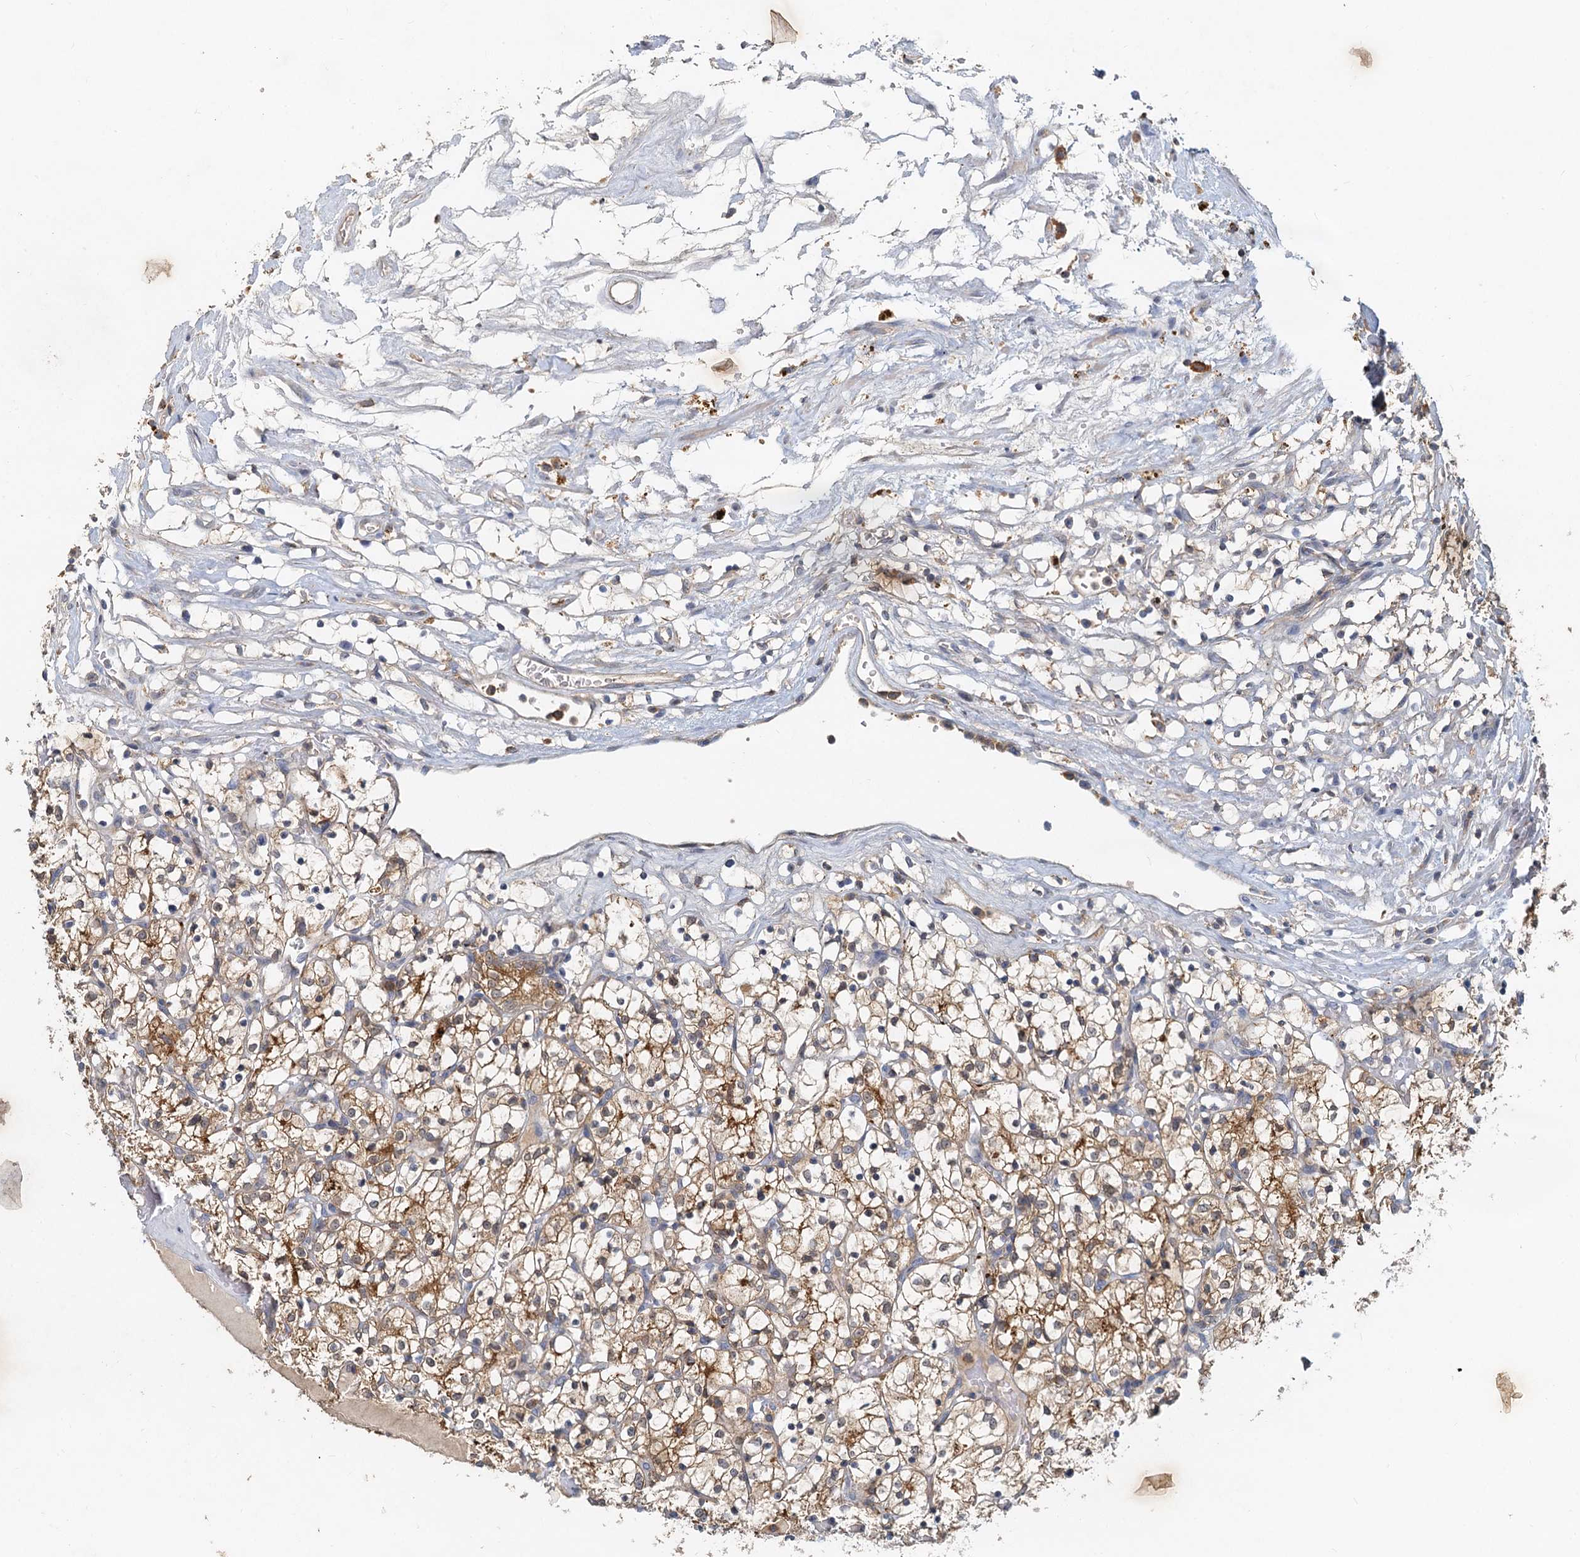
{"staining": {"intensity": "moderate", "quantity": ">75%", "location": "cytoplasmic/membranous"}, "tissue": "renal cancer", "cell_type": "Tumor cells", "image_type": "cancer", "snomed": [{"axis": "morphology", "description": "Adenocarcinoma, NOS"}, {"axis": "topography", "description": "Kidney"}], "caption": "Renal cancer stained for a protein (brown) shows moderate cytoplasmic/membranous positive expression in about >75% of tumor cells.", "gene": "TOLLIP", "patient": {"sex": "female", "age": 69}}